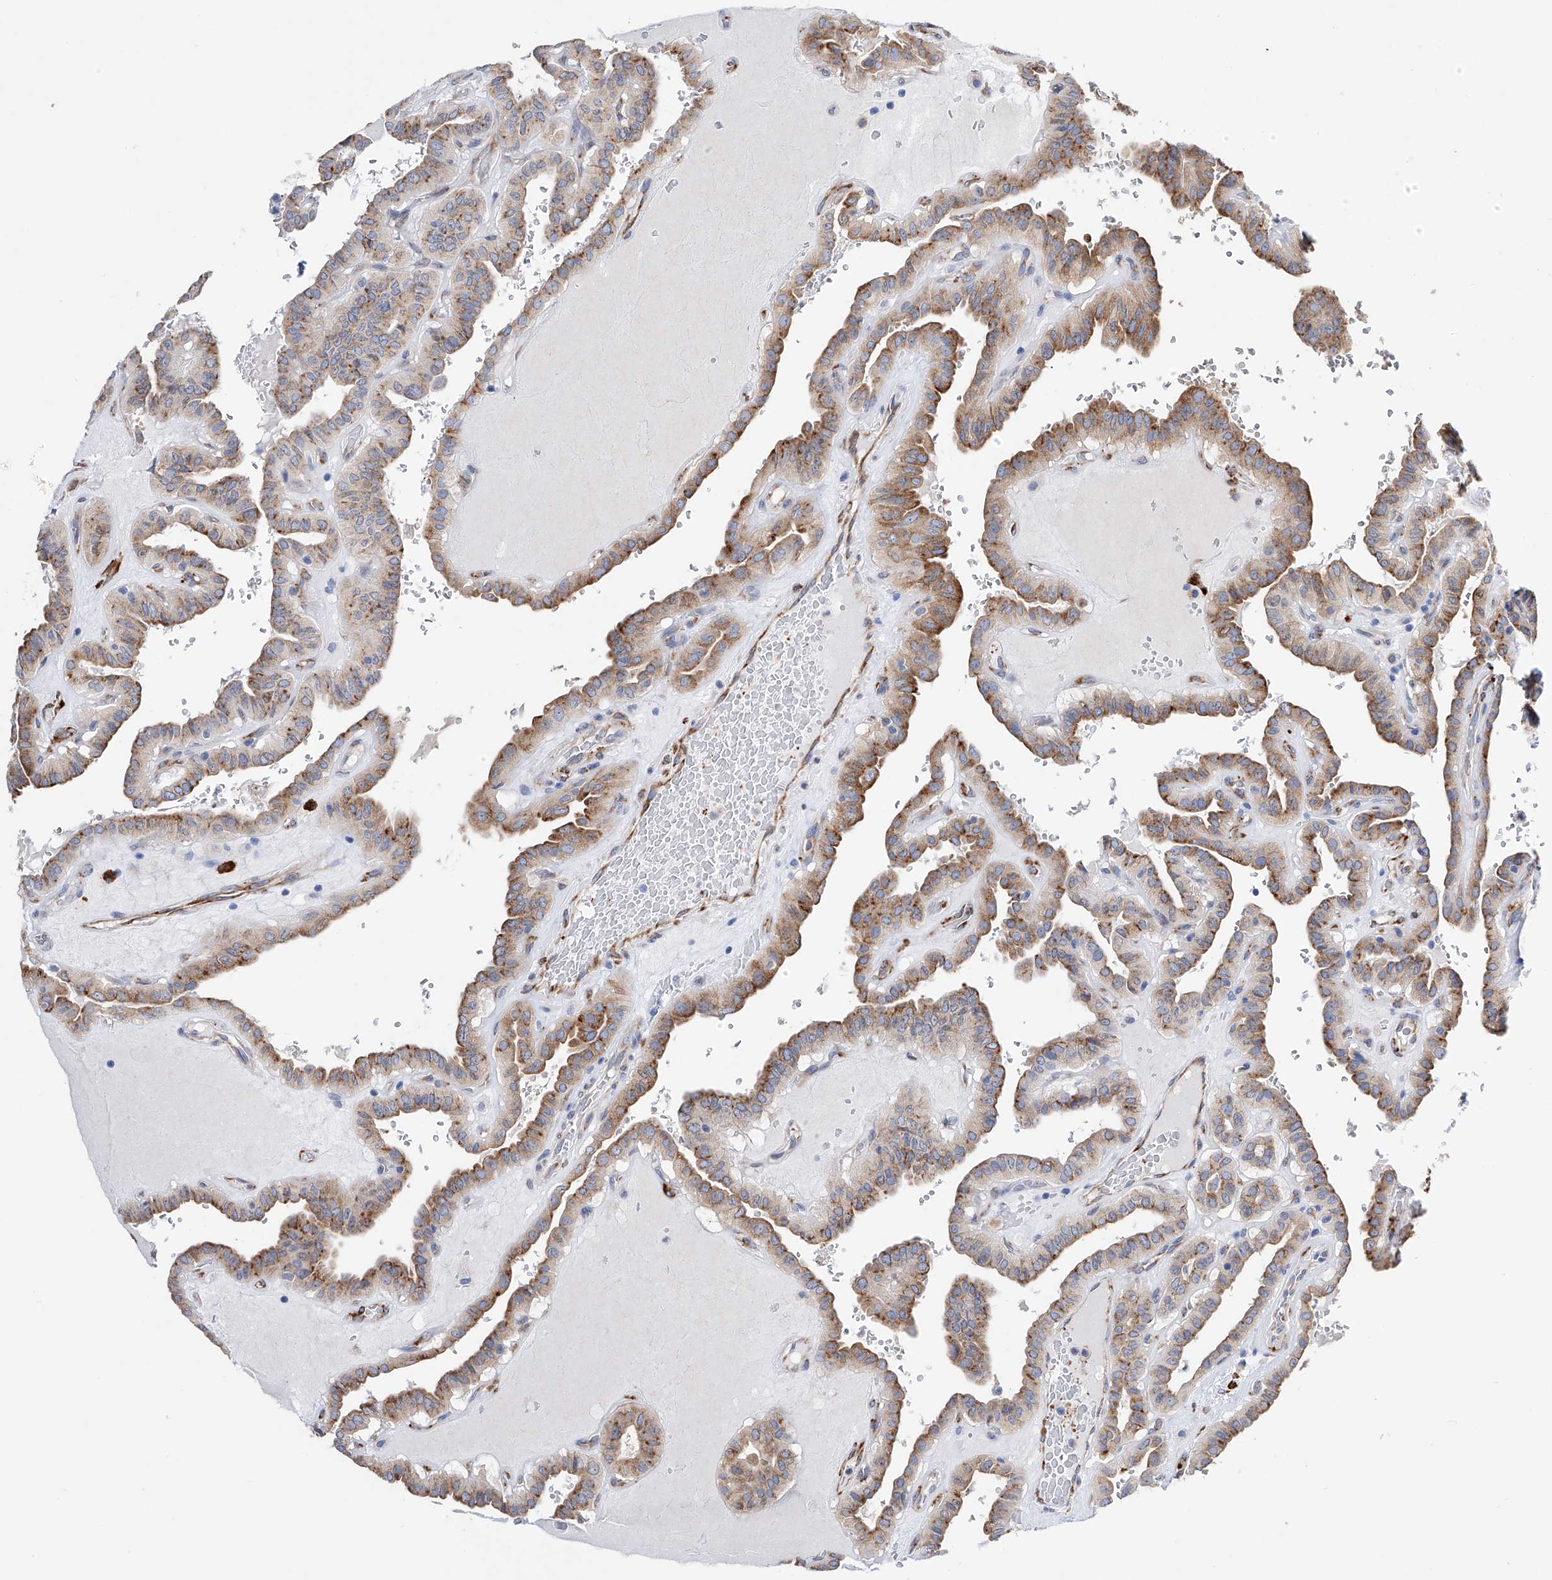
{"staining": {"intensity": "moderate", "quantity": ">75%", "location": "cytoplasmic/membranous"}, "tissue": "thyroid cancer", "cell_type": "Tumor cells", "image_type": "cancer", "snomed": [{"axis": "morphology", "description": "Papillary adenocarcinoma, NOS"}, {"axis": "topography", "description": "Thyroid gland"}], "caption": "High-magnification brightfield microscopy of thyroid papillary adenocarcinoma stained with DAB (3,3'-diaminobenzidine) (brown) and counterstained with hematoxylin (blue). tumor cells exhibit moderate cytoplasmic/membranous positivity is appreciated in approximately>75% of cells.", "gene": "PDIA5", "patient": {"sex": "male", "age": 77}}